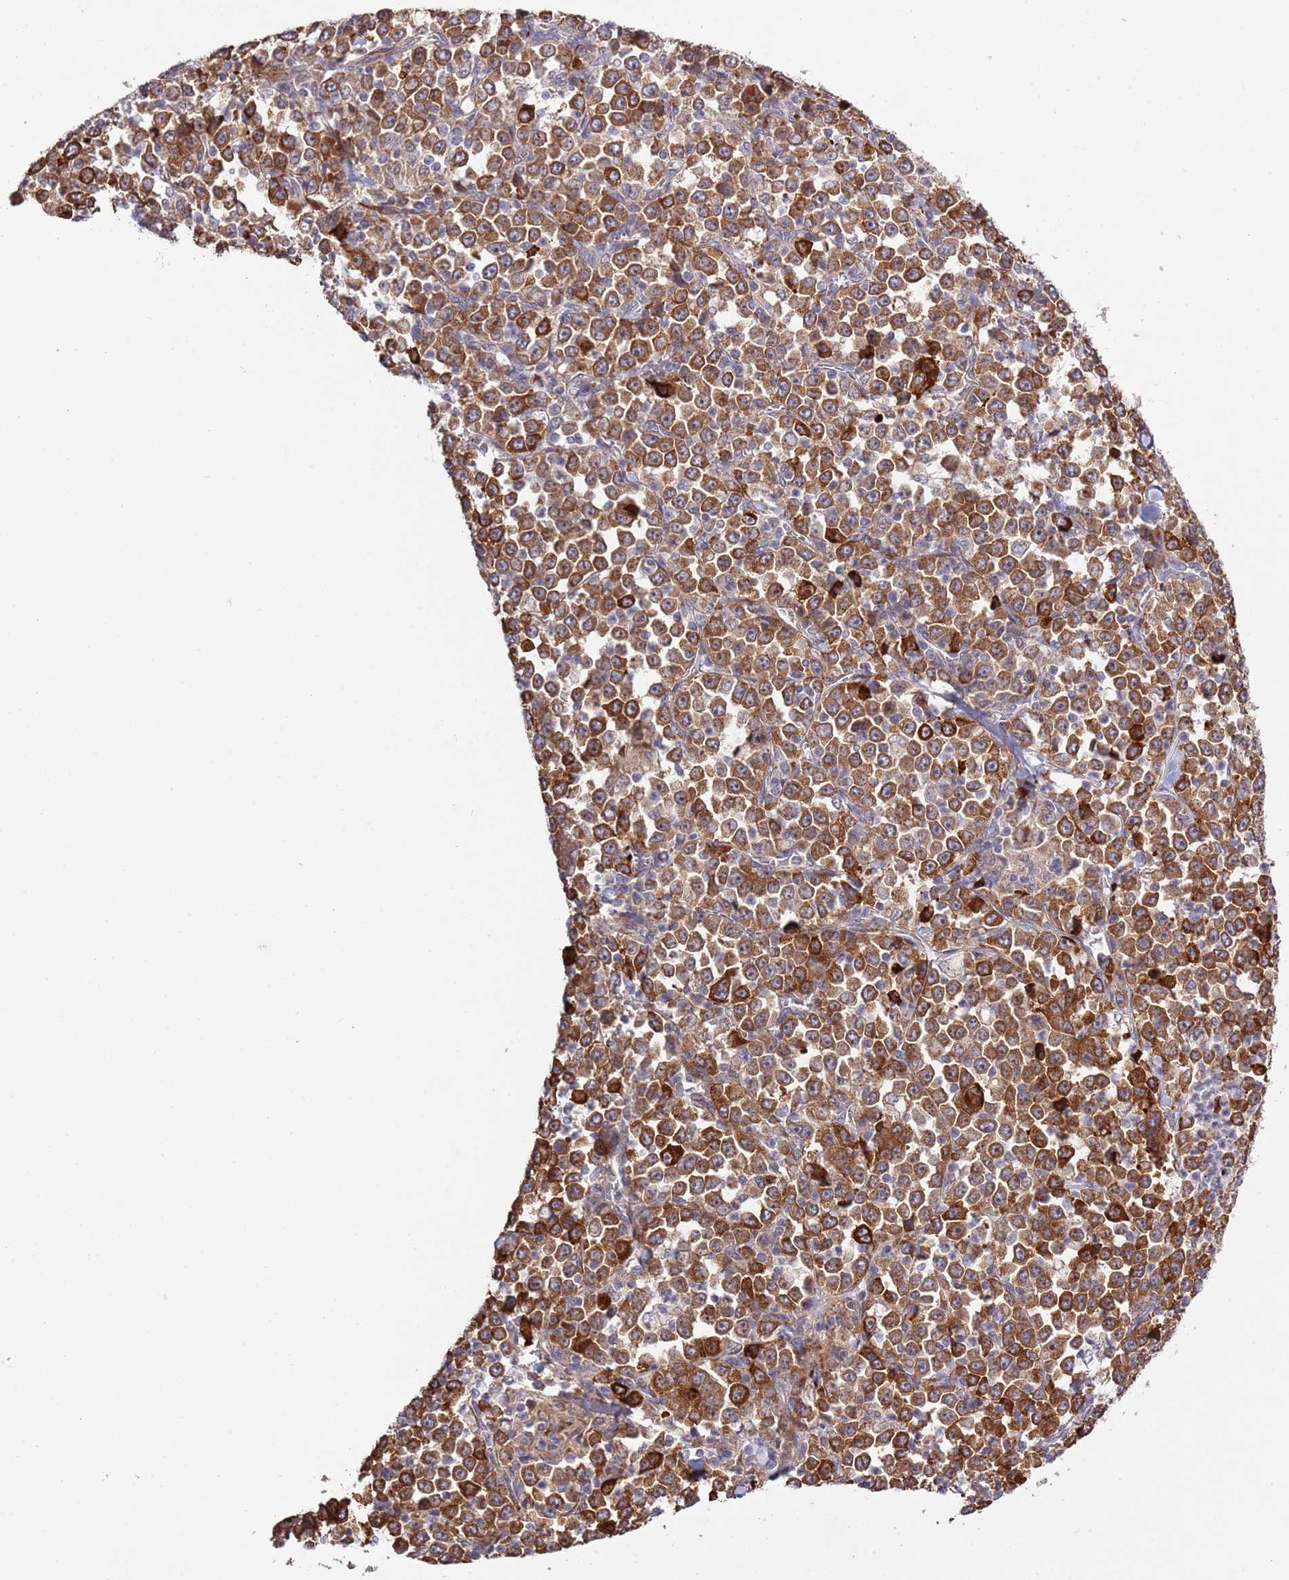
{"staining": {"intensity": "strong", "quantity": ">75%", "location": "cytoplasmic/membranous"}, "tissue": "stomach cancer", "cell_type": "Tumor cells", "image_type": "cancer", "snomed": [{"axis": "morphology", "description": "Normal tissue, NOS"}, {"axis": "morphology", "description": "Adenocarcinoma, NOS"}, {"axis": "topography", "description": "Stomach, upper"}, {"axis": "topography", "description": "Stomach"}], "caption": "Protein expression analysis of adenocarcinoma (stomach) exhibits strong cytoplasmic/membranous positivity in about >75% of tumor cells.", "gene": "IVD", "patient": {"sex": "male", "age": 59}}